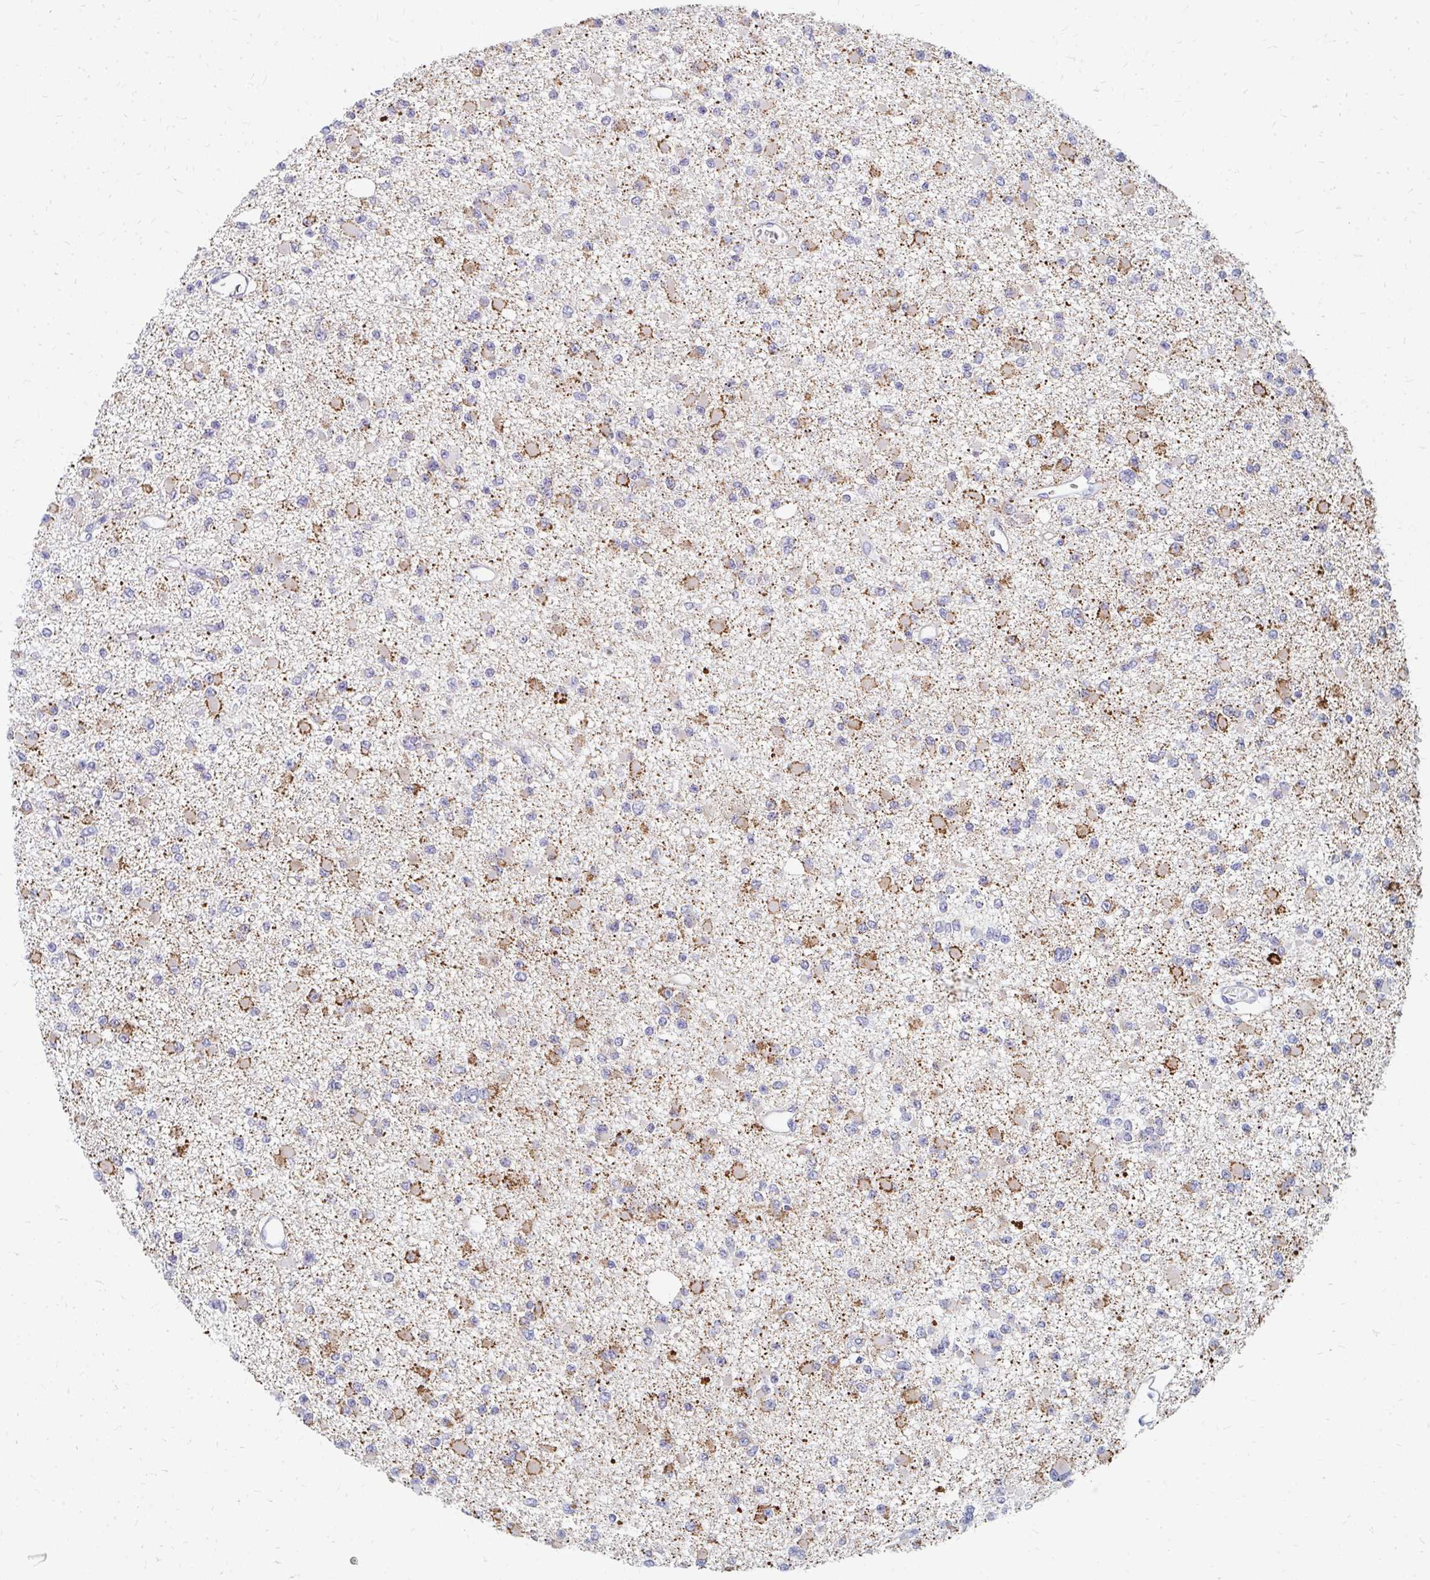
{"staining": {"intensity": "moderate", "quantity": "<25%", "location": "cytoplasmic/membranous"}, "tissue": "glioma", "cell_type": "Tumor cells", "image_type": "cancer", "snomed": [{"axis": "morphology", "description": "Glioma, malignant, Low grade"}, {"axis": "topography", "description": "Brain"}], "caption": "Protein staining displays moderate cytoplasmic/membranous expression in approximately <25% of tumor cells in glioma.", "gene": "OR10V1", "patient": {"sex": "female", "age": 22}}